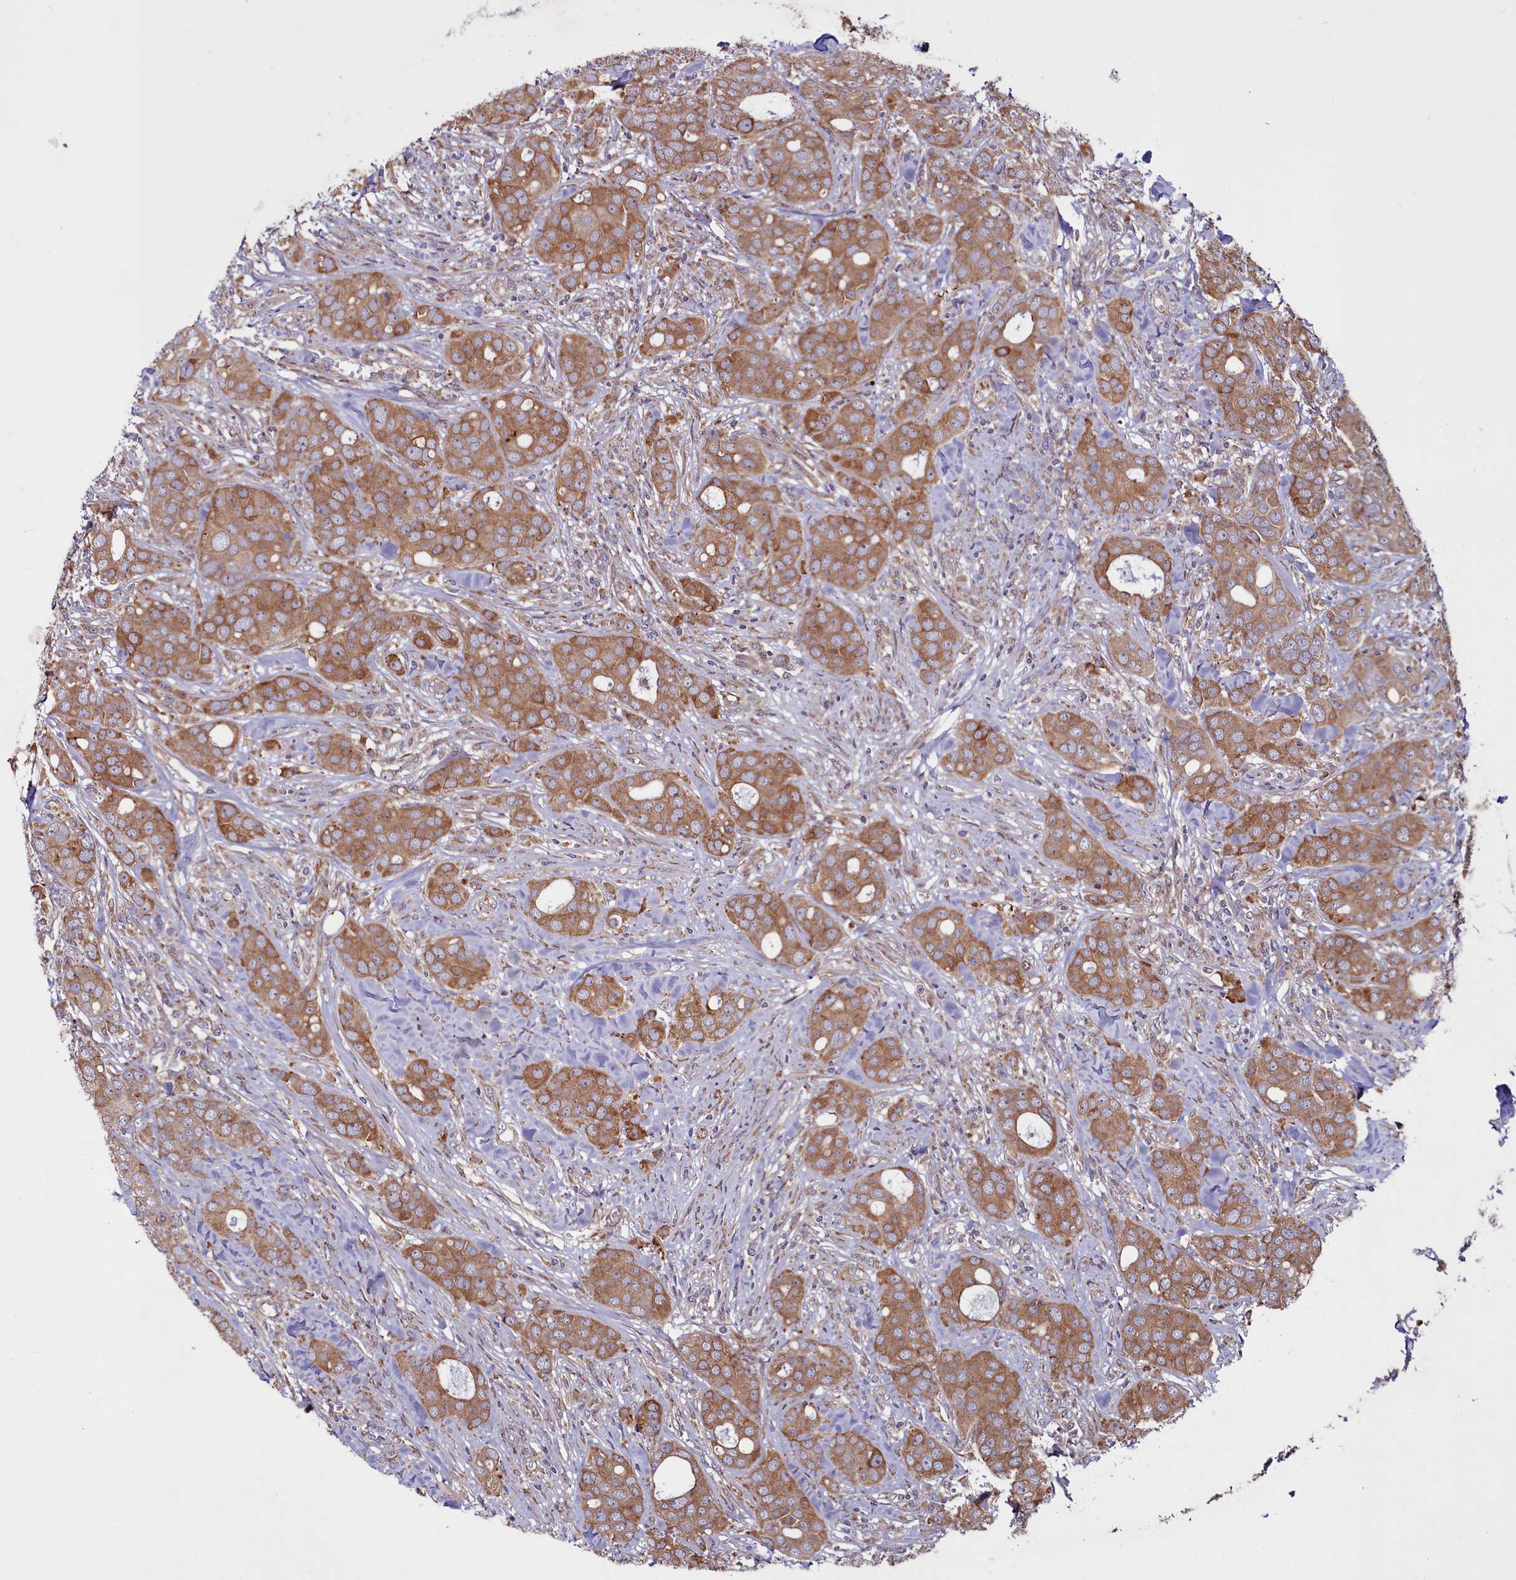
{"staining": {"intensity": "moderate", "quantity": ">75%", "location": "cytoplasmic/membranous"}, "tissue": "breast cancer", "cell_type": "Tumor cells", "image_type": "cancer", "snomed": [{"axis": "morphology", "description": "Duct carcinoma"}, {"axis": "topography", "description": "Breast"}], "caption": "Moderate cytoplasmic/membranous expression is present in approximately >75% of tumor cells in intraductal carcinoma (breast).", "gene": "MCRIP1", "patient": {"sex": "female", "age": 43}}